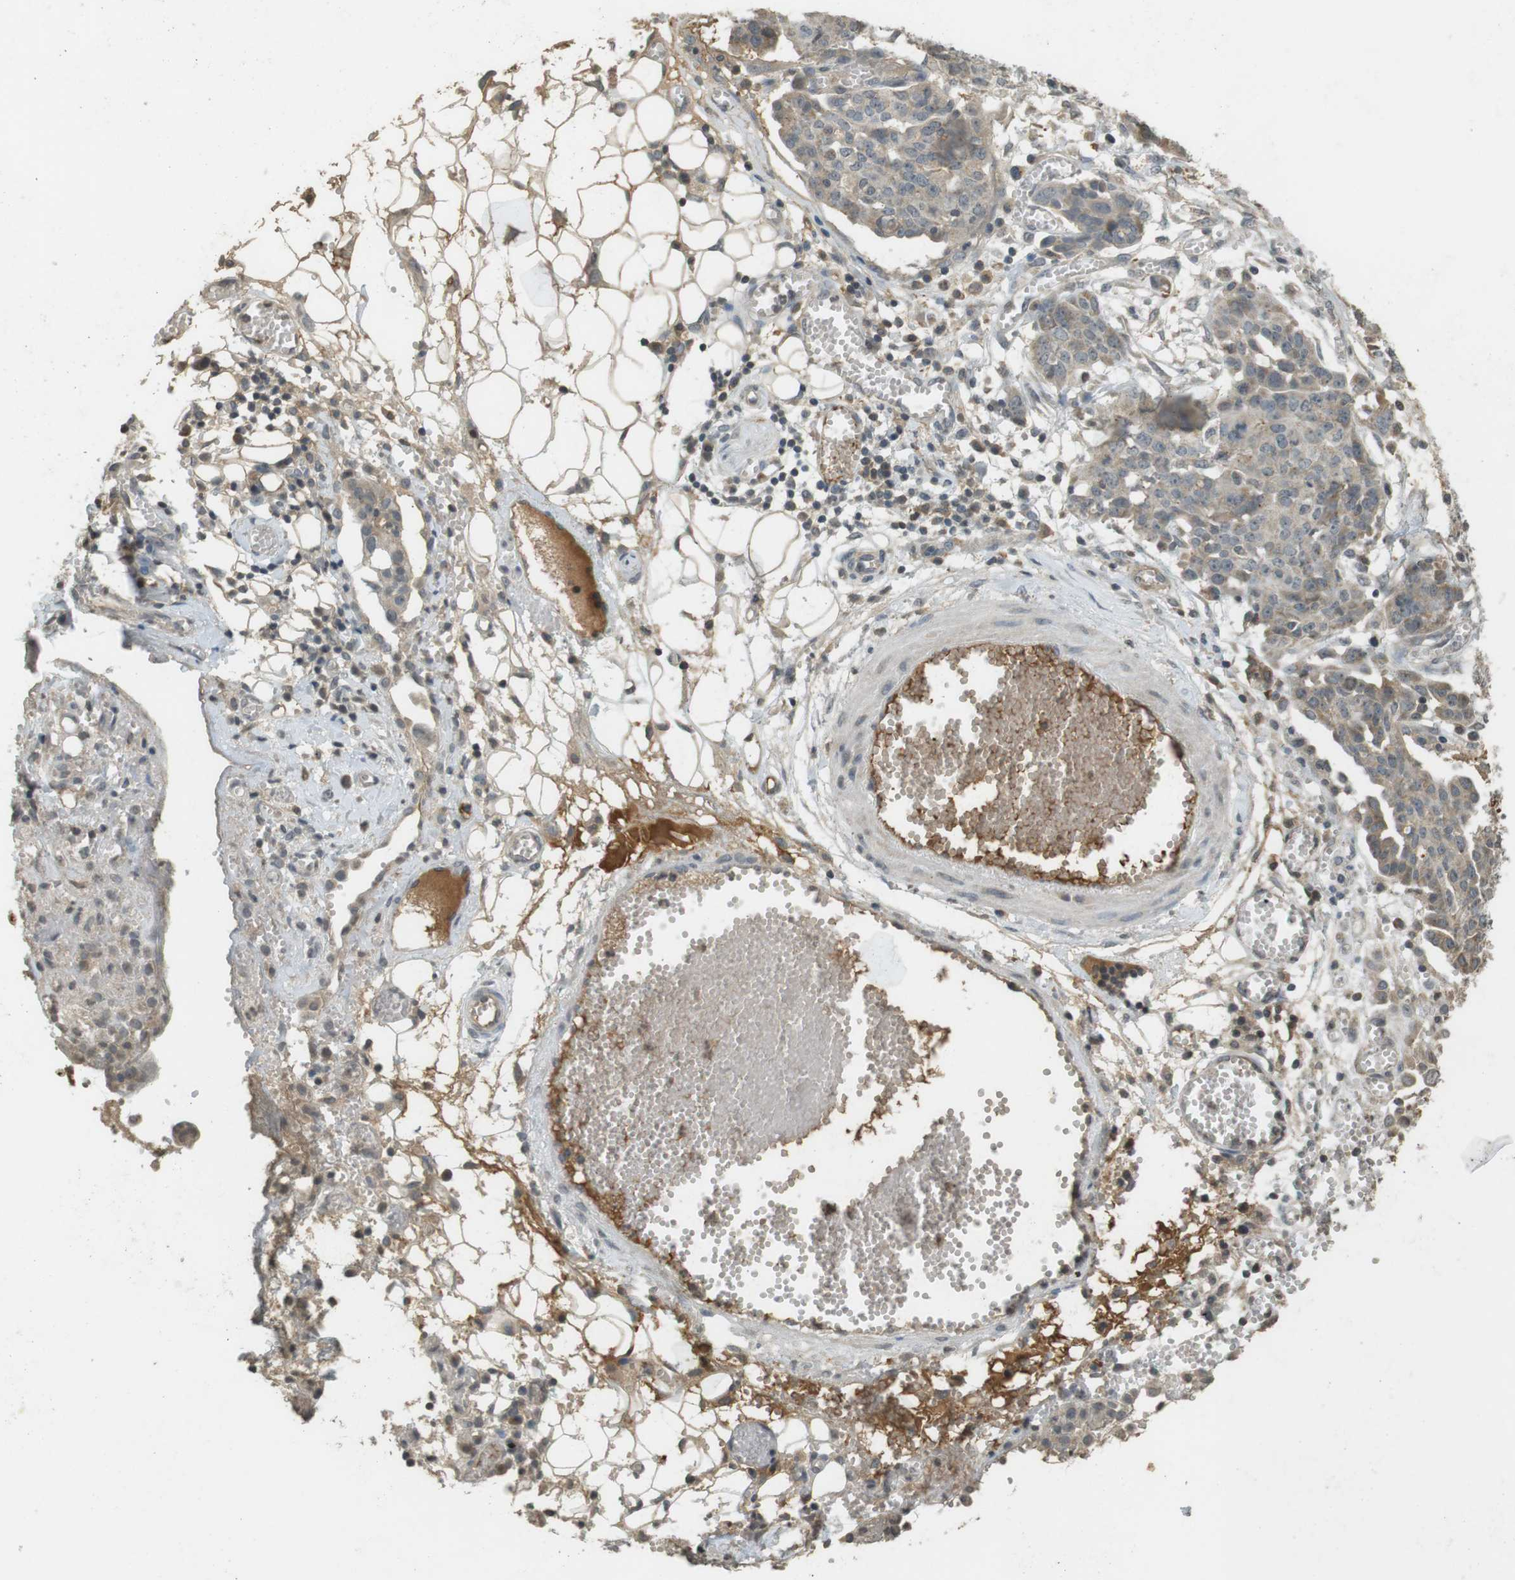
{"staining": {"intensity": "weak", "quantity": ">75%", "location": "cytoplasmic/membranous"}, "tissue": "ovarian cancer", "cell_type": "Tumor cells", "image_type": "cancer", "snomed": [{"axis": "morphology", "description": "Cystadenocarcinoma, serous, NOS"}, {"axis": "topography", "description": "Soft tissue"}, {"axis": "topography", "description": "Ovary"}], "caption": "Human ovarian cancer (serous cystadenocarcinoma) stained with a brown dye displays weak cytoplasmic/membranous positive staining in about >75% of tumor cells.", "gene": "SRR", "patient": {"sex": "female", "age": 57}}